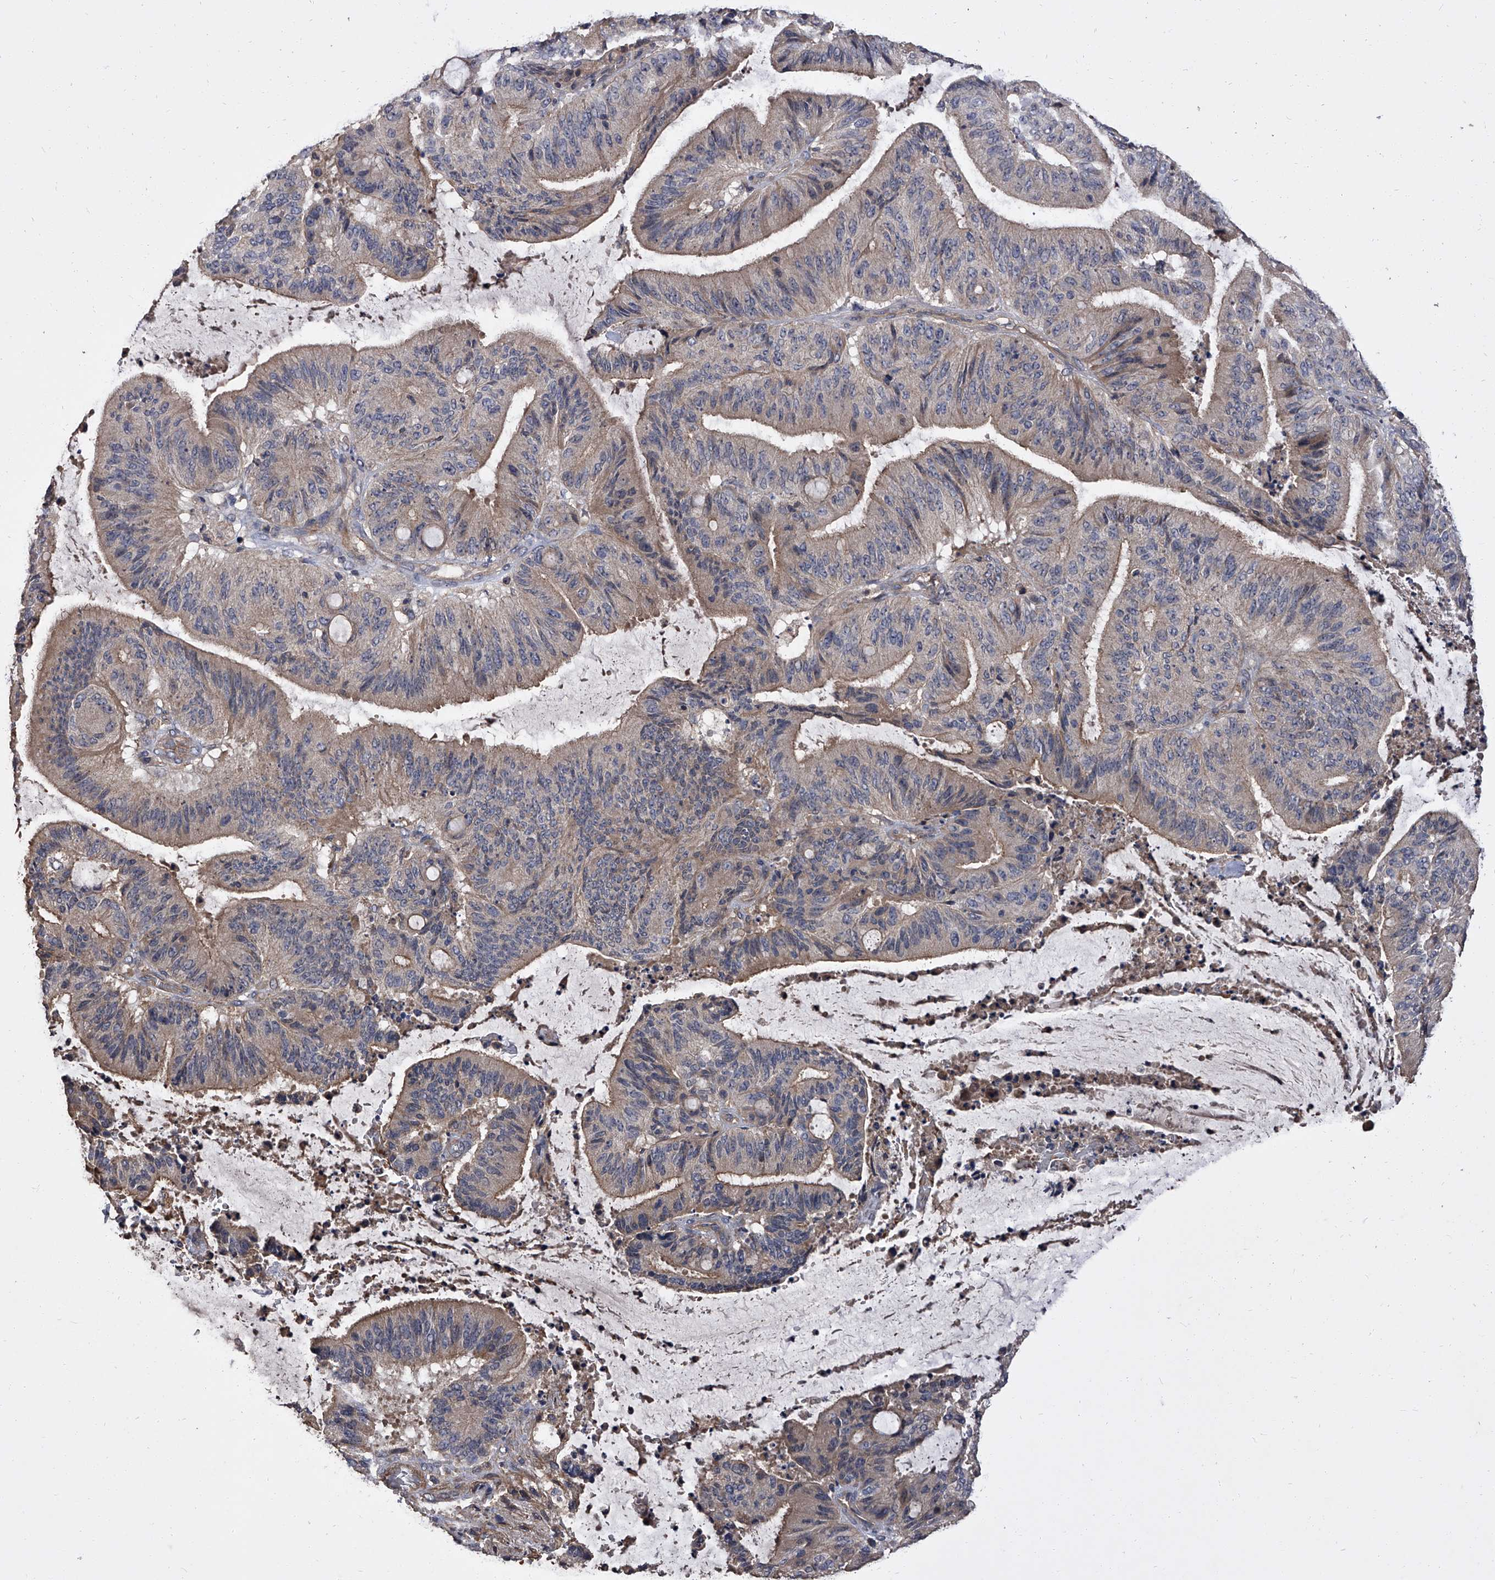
{"staining": {"intensity": "weak", "quantity": ">75%", "location": "cytoplasmic/membranous"}, "tissue": "liver cancer", "cell_type": "Tumor cells", "image_type": "cancer", "snomed": [{"axis": "morphology", "description": "Normal tissue, NOS"}, {"axis": "morphology", "description": "Cholangiocarcinoma"}, {"axis": "topography", "description": "Liver"}, {"axis": "topography", "description": "Peripheral nerve tissue"}], "caption": "IHC micrograph of neoplastic tissue: human cholangiocarcinoma (liver) stained using immunohistochemistry (IHC) displays low levels of weak protein expression localized specifically in the cytoplasmic/membranous of tumor cells, appearing as a cytoplasmic/membranous brown color.", "gene": "STK36", "patient": {"sex": "female", "age": 73}}